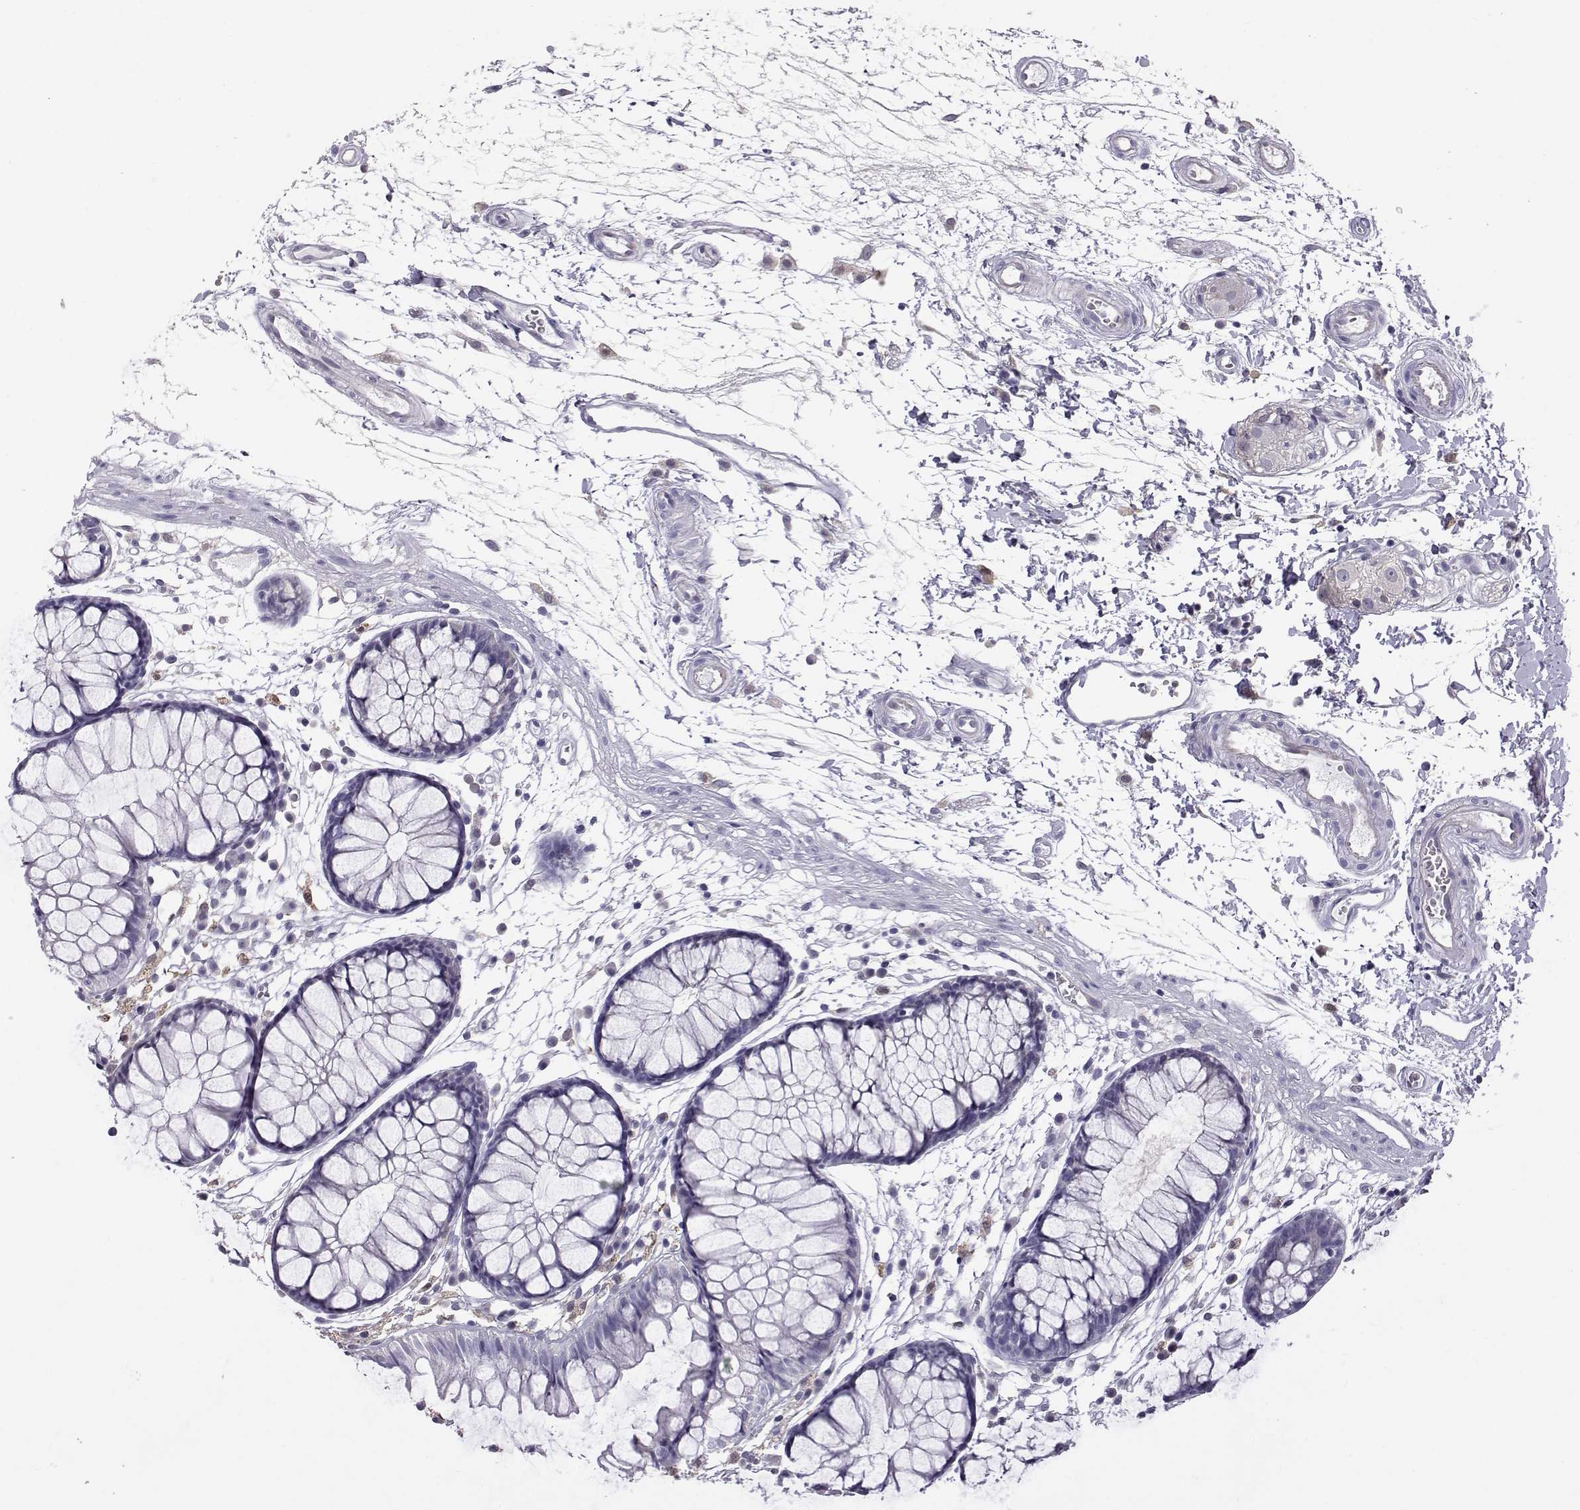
{"staining": {"intensity": "negative", "quantity": "none", "location": "none"}, "tissue": "colon", "cell_type": "Endothelial cells", "image_type": "normal", "snomed": [{"axis": "morphology", "description": "Normal tissue, NOS"}, {"axis": "morphology", "description": "Adenocarcinoma, NOS"}, {"axis": "topography", "description": "Colon"}], "caption": "Endothelial cells show no significant staining in normal colon.", "gene": "AKR1B1", "patient": {"sex": "male", "age": 65}}